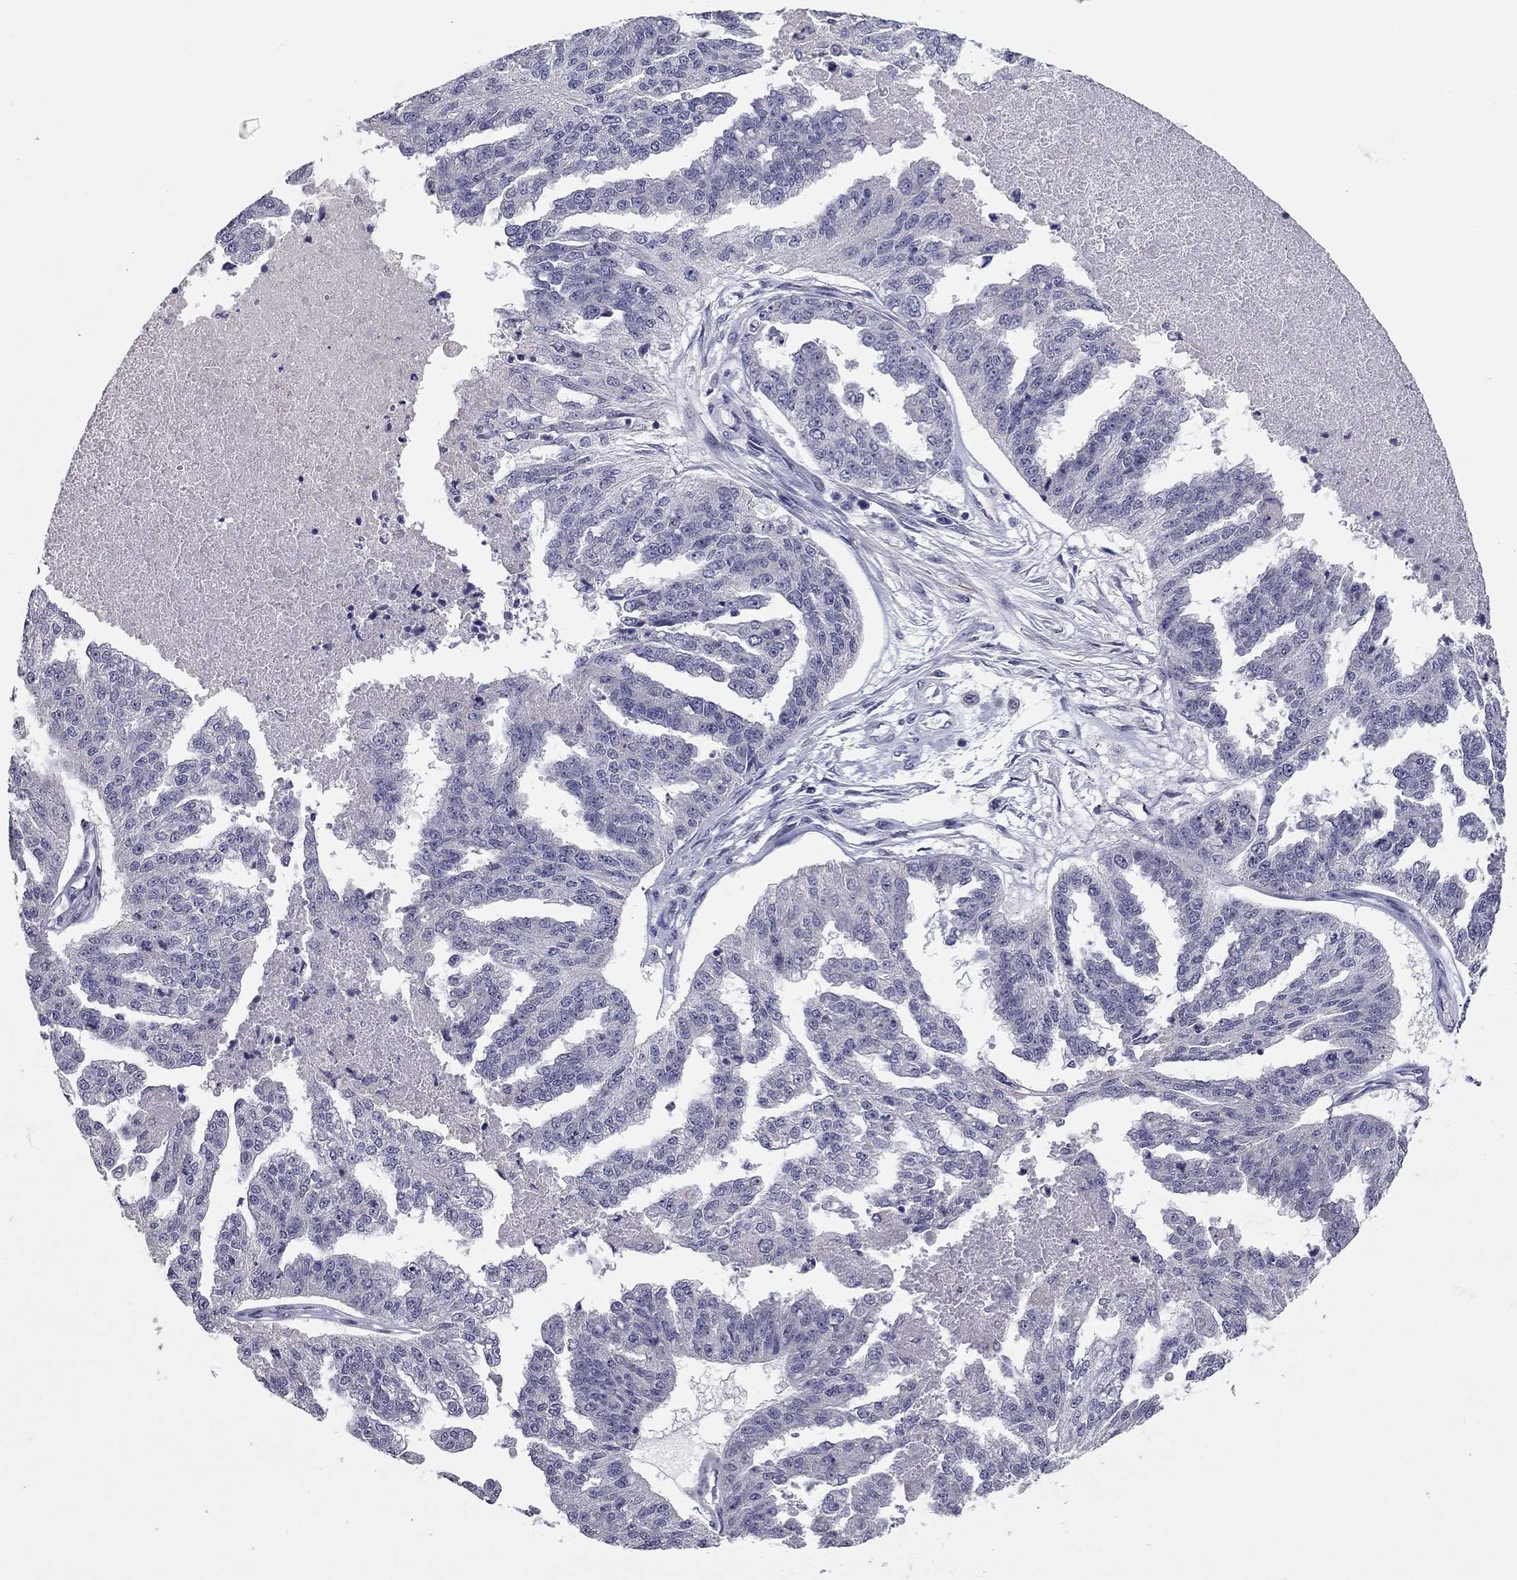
{"staining": {"intensity": "negative", "quantity": "none", "location": "none"}, "tissue": "ovarian cancer", "cell_type": "Tumor cells", "image_type": "cancer", "snomed": [{"axis": "morphology", "description": "Cystadenocarcinoma, serous, NOS"}, {"axis": "topography", "description": "Ovary"}], "caption": "Immunohistochemistry of human ovarian serous cystadenocarcinoma exhibits no expression in tumor cells.", "gene": "SCARB1", "patient": {"sex": "female", "age": 58}}